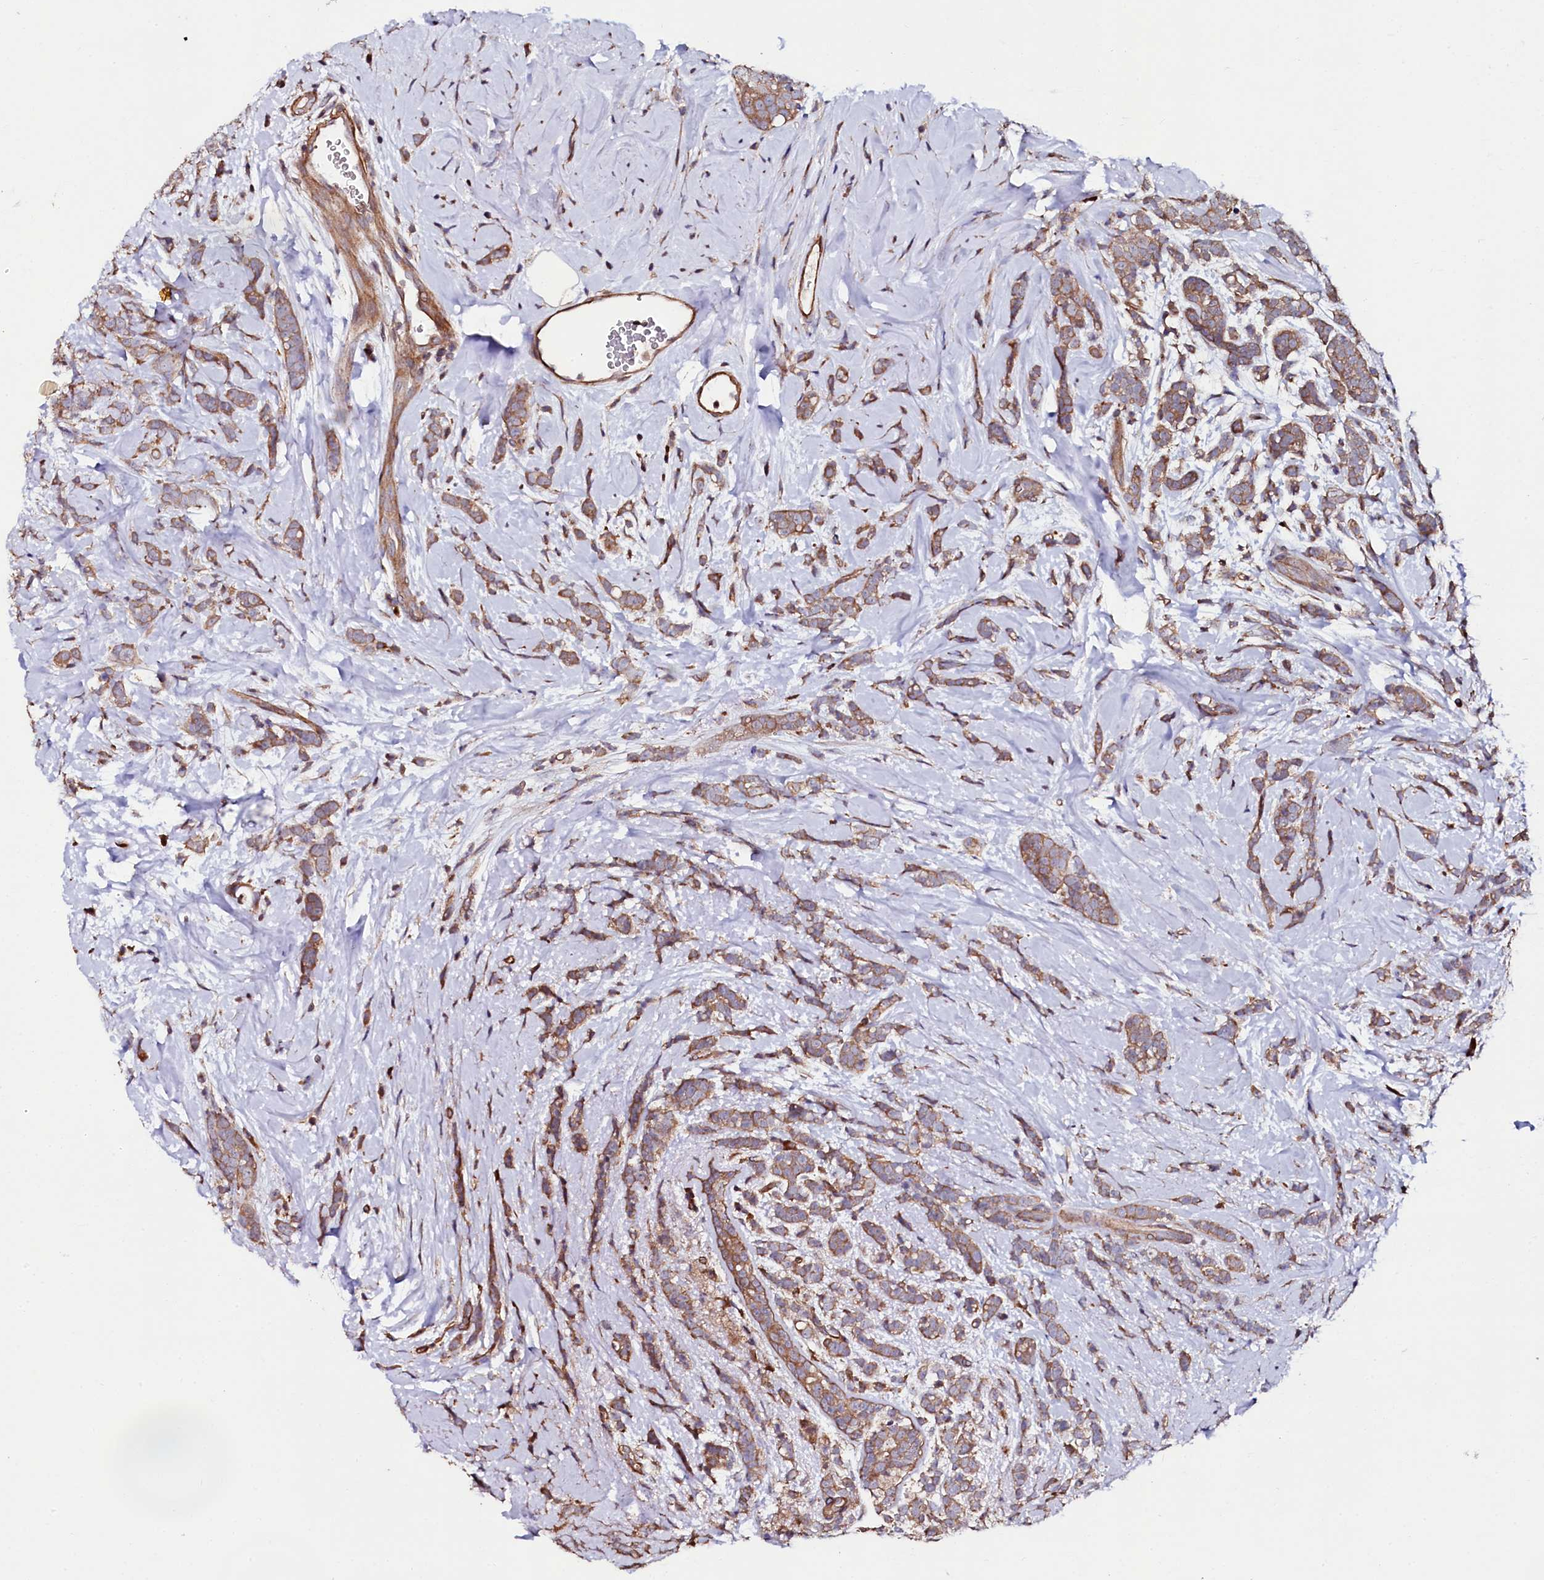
{"staining": {"intensity": "moderate", "quantity": ">75%", "location": "cytoplasmic/membranous"}, "tissue": "breast cancer", "cell_type": "Tumor cells", "image_type": "cancer", "snomed": [{"axis": "morphology", "description": "Lobular carcinoma"}, {"axis": "topography", "description": "Breast"}], "caption": "Moderate cytoplasmic/membranous staining is seen in about >75% of tumor cells in breast cancer (lobular carcinoma).", "gene": "USPL1", "patient": {"sex": "female", "age": 58}}